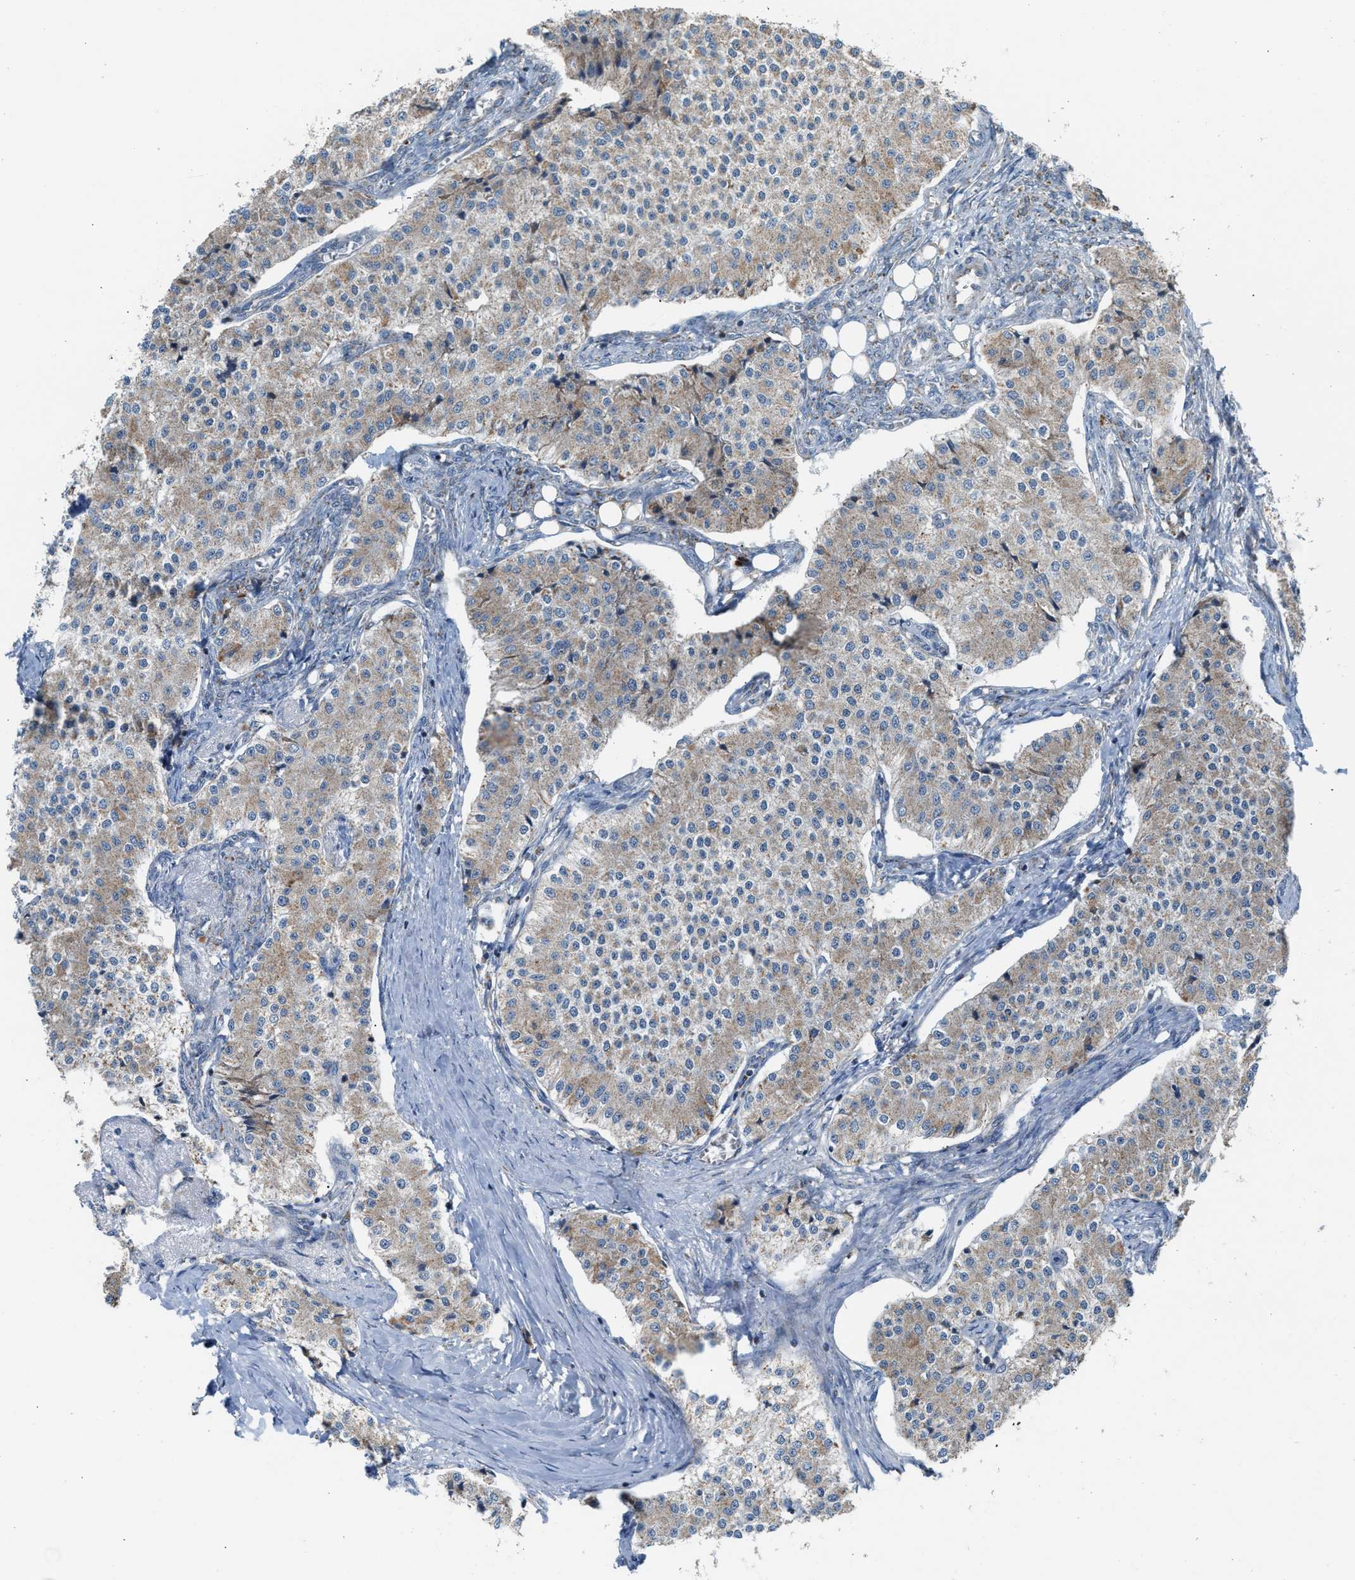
{"staining": {"intensity": "moderate", "quantity": "25%-75%", "location": "cytoplasmic/membranous"}, "tissue": "carcinoid", "cell_type": "Tumor cells", "image_type": "cancer", "snomed": [{"axis": "morphology", "description": "Carcinoid, malignant, NOS"}, {"axis": "topography", "description": "Colon"}], "caption": "Immunohistochemical staining of human carcinoid exhibits medium levels of moderate cytoplasmic/membranous protein staining in about 25%-75% of tumor cells.", "gene": "PMPCA", "patient": {"sex": "female", "age": 52}}